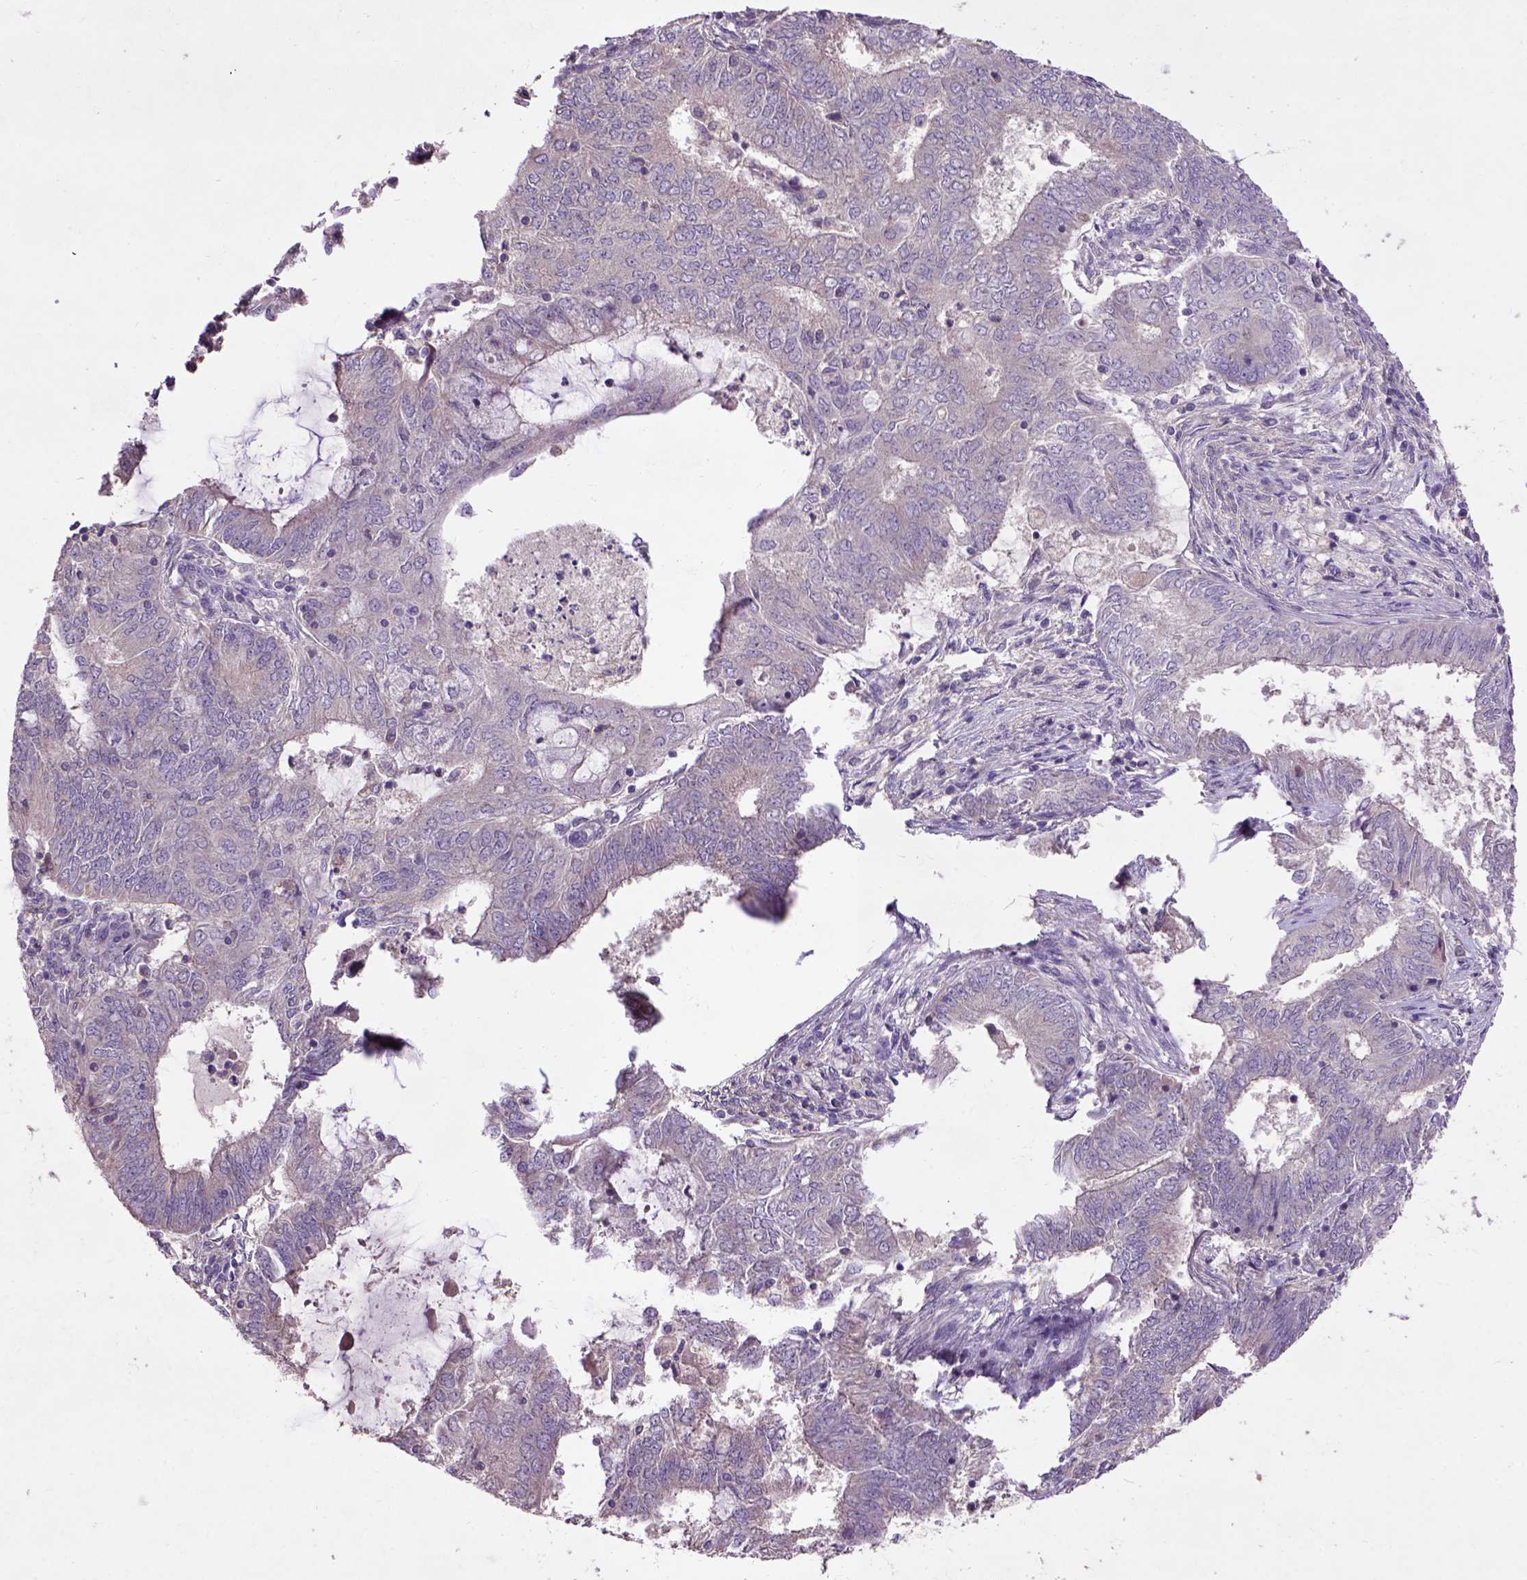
{"staining": {"intensity": "negative", "quantity": "none", "location": "none"}, "tissue": "endometrial cancer", "cell_type": "Tumor cells", "image_type": "cancer", "snomed": [{"axis": "morphology", "description": "Adenocarcinoma, NOS"}, {"axis": "topography", "description": "Endometrium"}], "caption": "Immunohistochemistry micrograph of adenocarcinoma (endometrial) stained for a protein (brown), which exhibits no expression in tumor cells.", "gene": "KBTBD8", "patient": {"sex": "female", "age": 62}}